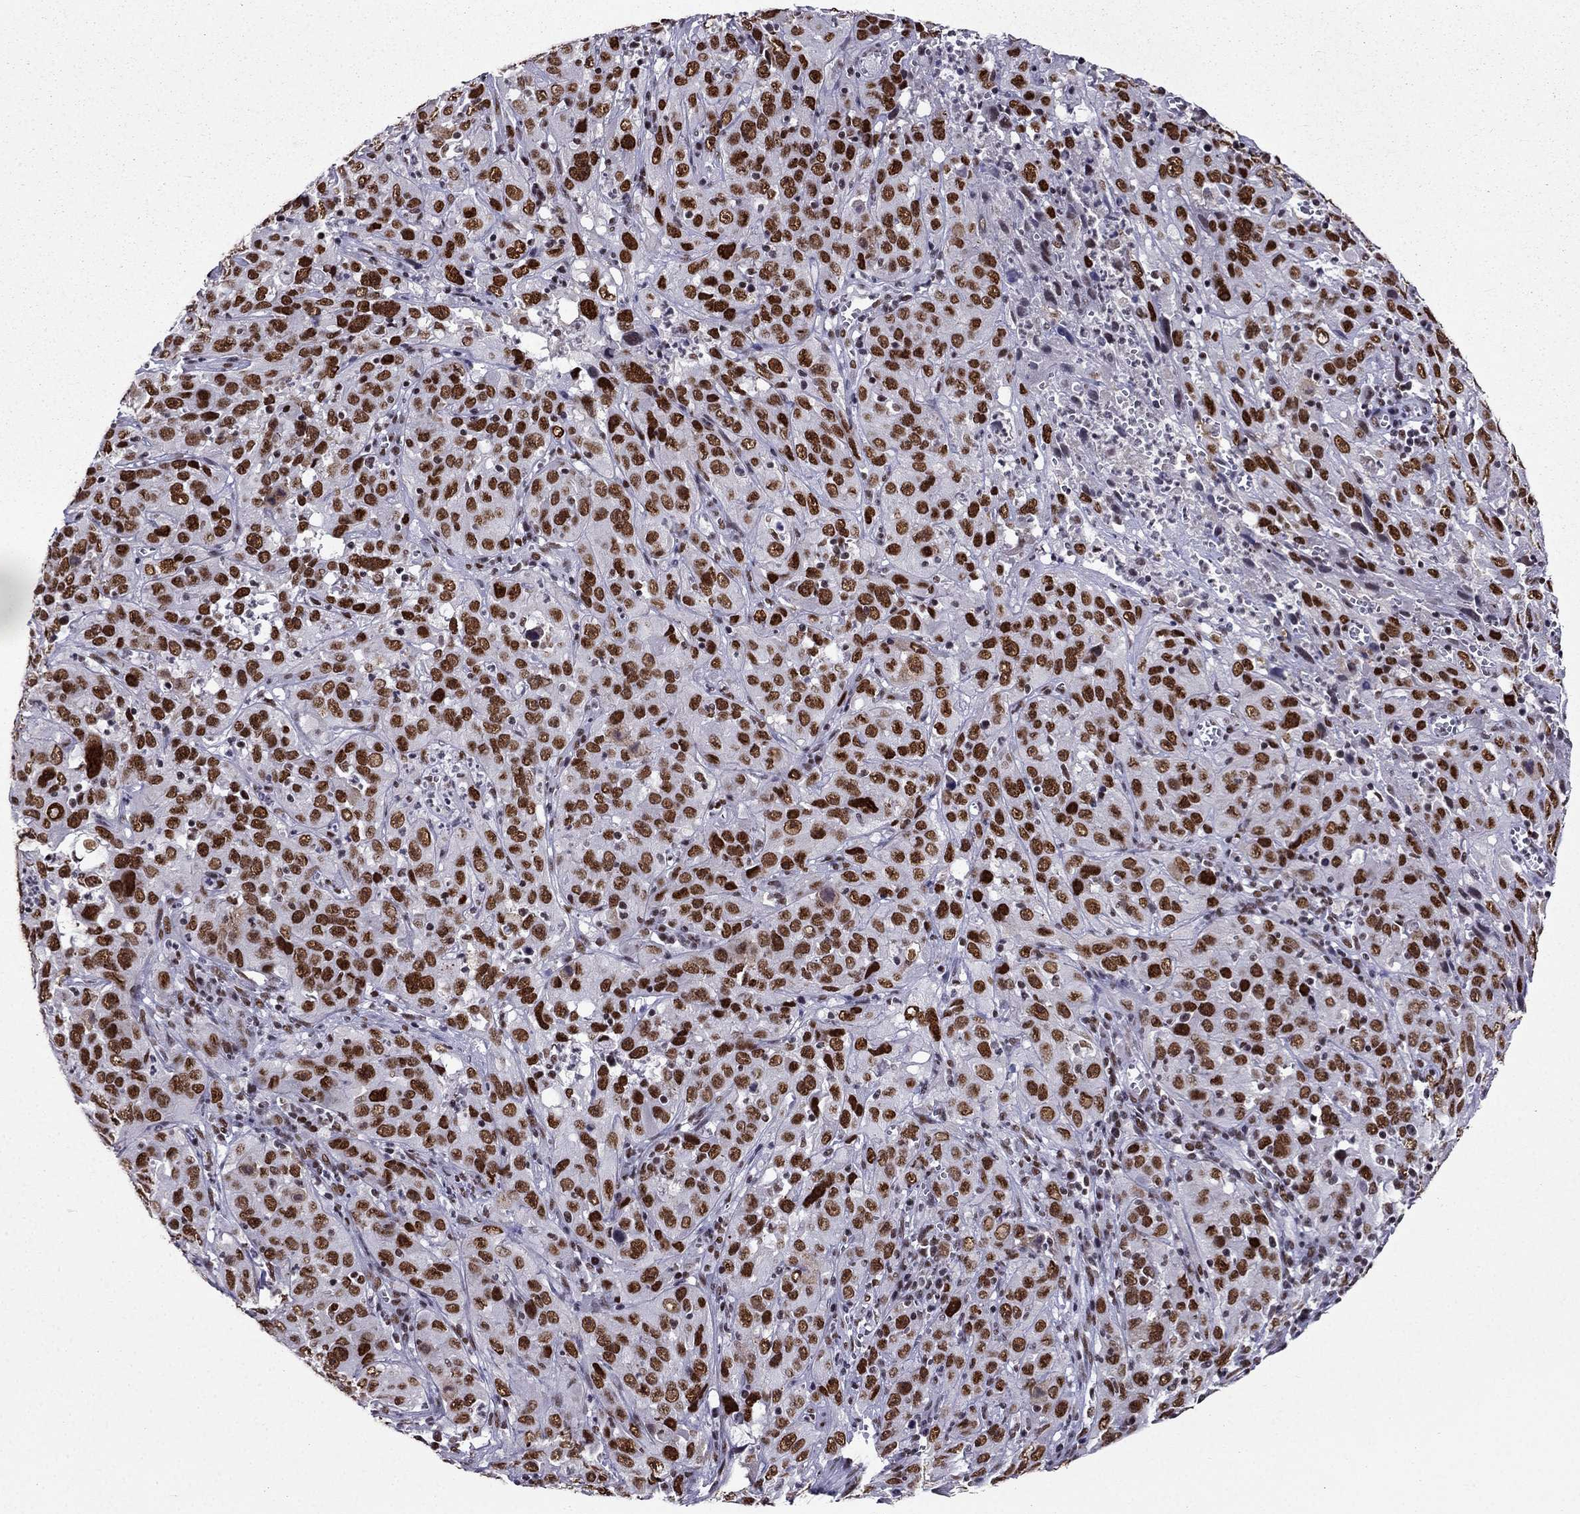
{"staining": {"intensity": "strong", "quantity": ">75%", "location": "nuclear"}, "tissue": "cervical cancer", "cell_type": "Tumor cells", "image_type": "cancer", "snomed": [{"axis": "morphology", "description": "Squamous cell carcinoma, NOS"}, {"axis": "topography", "description": "Cervix"}], "caption": "Immunohistochemistry (IHC) (DAB (3,3'-diaminobenzidine)) staining of cervical cancer displays strong nuclear protein expression in about >75% of tumor cells.", "gene": "ZNF420", "patient": {"sex": "female", "age": 32}}